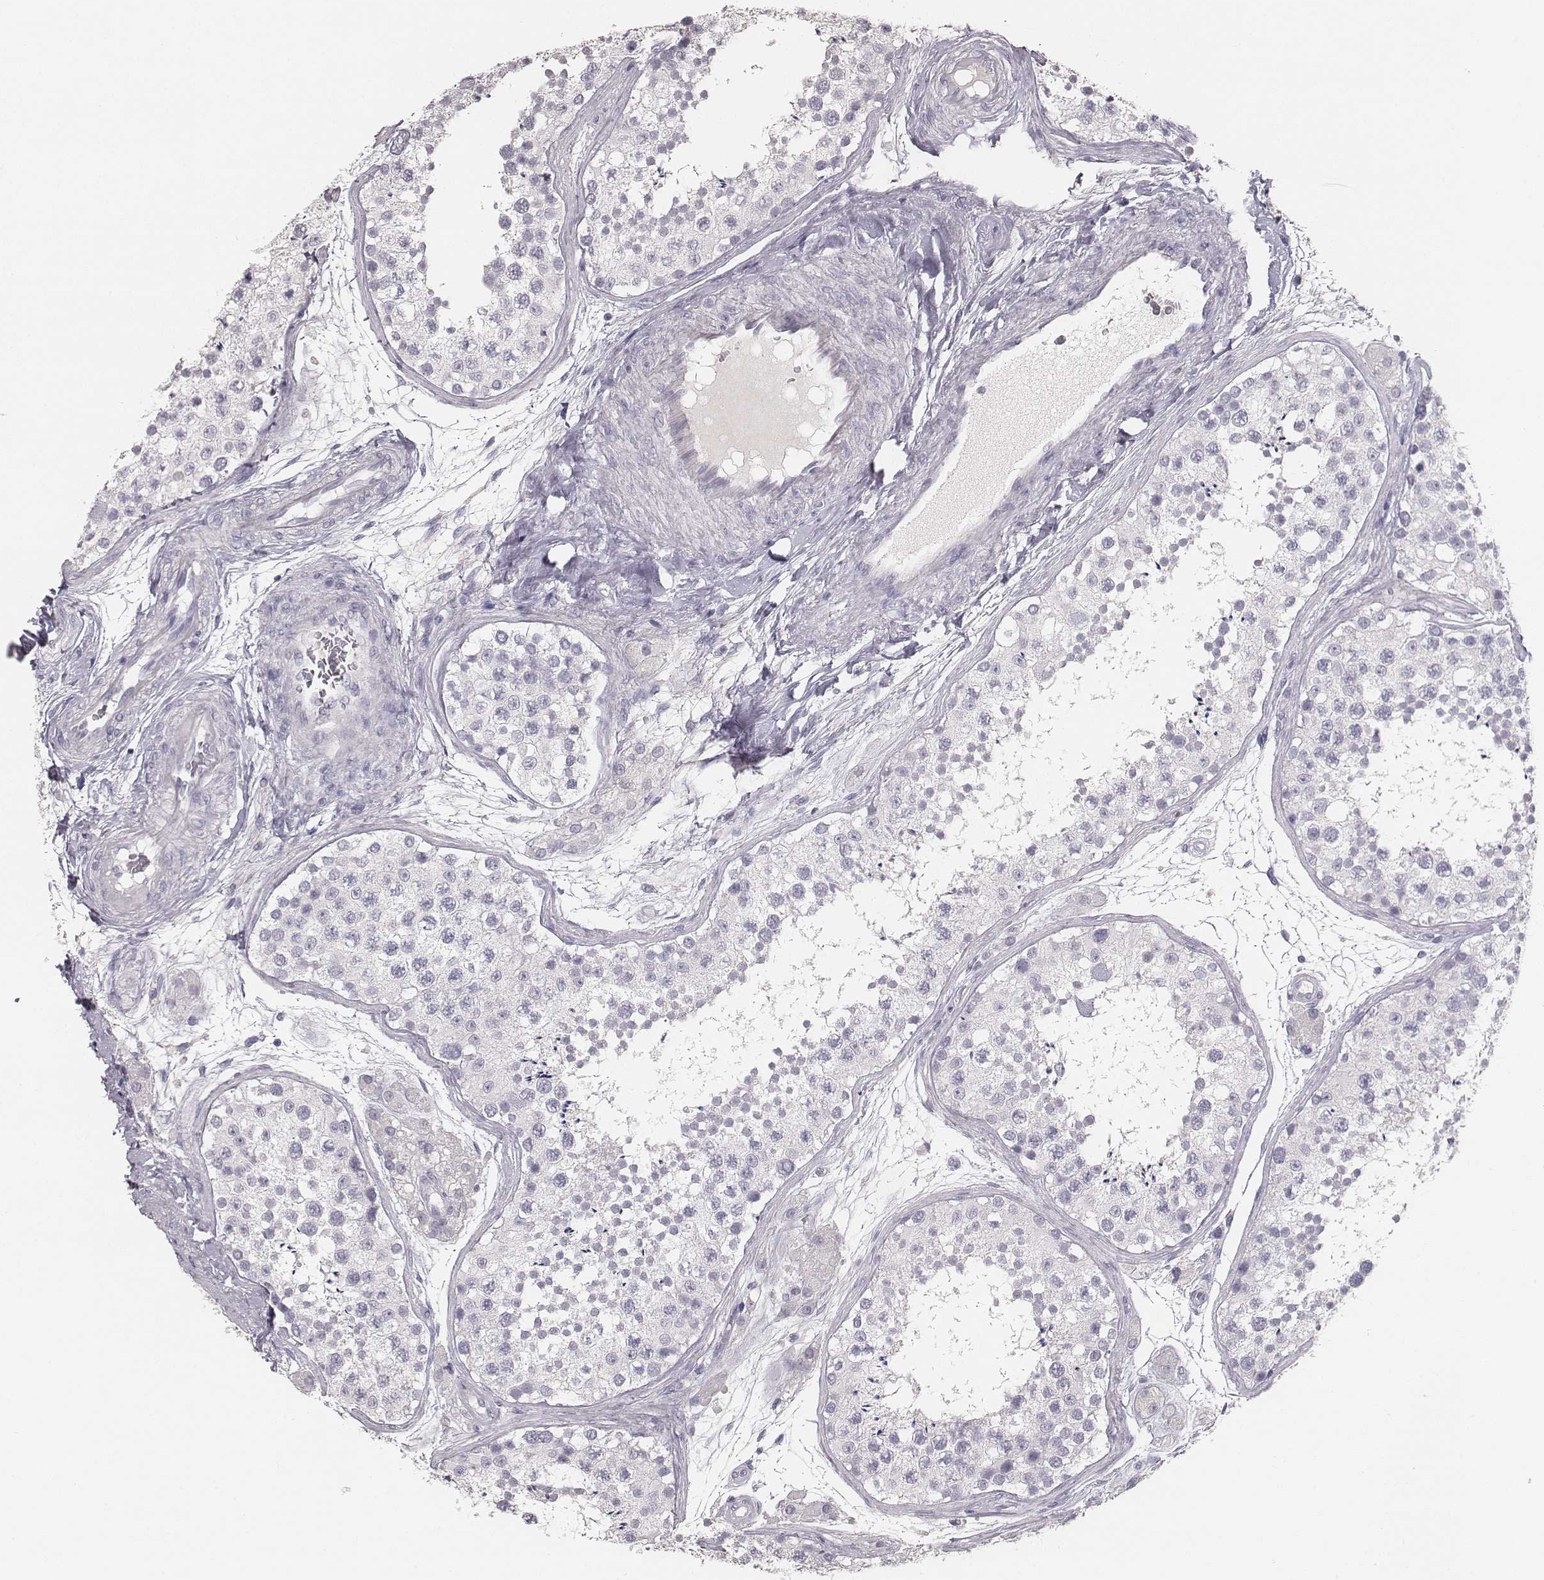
{"staining": {"intensity": "negative", "quantity": "none", "location": "none"}, "tissue": "testis", "cell_type": "Cells in seminiferous ducts", "image_type": "normal", "snomed": [{"axis": "morphology", "description": "Normal tissue, NOS"}, {"axis": "topography", "description": "Testis"}], "caption": "Cells in seminiferous ducts are negative for protein expression in normal human testis. The staining was performed using DAB to visualize the protein expression in brown, while the nuclei were stained in blue with hematoxylin (Magnification: 20x).", "gene": "MYH6", "patient": {"sex": "male", "age": 41}}